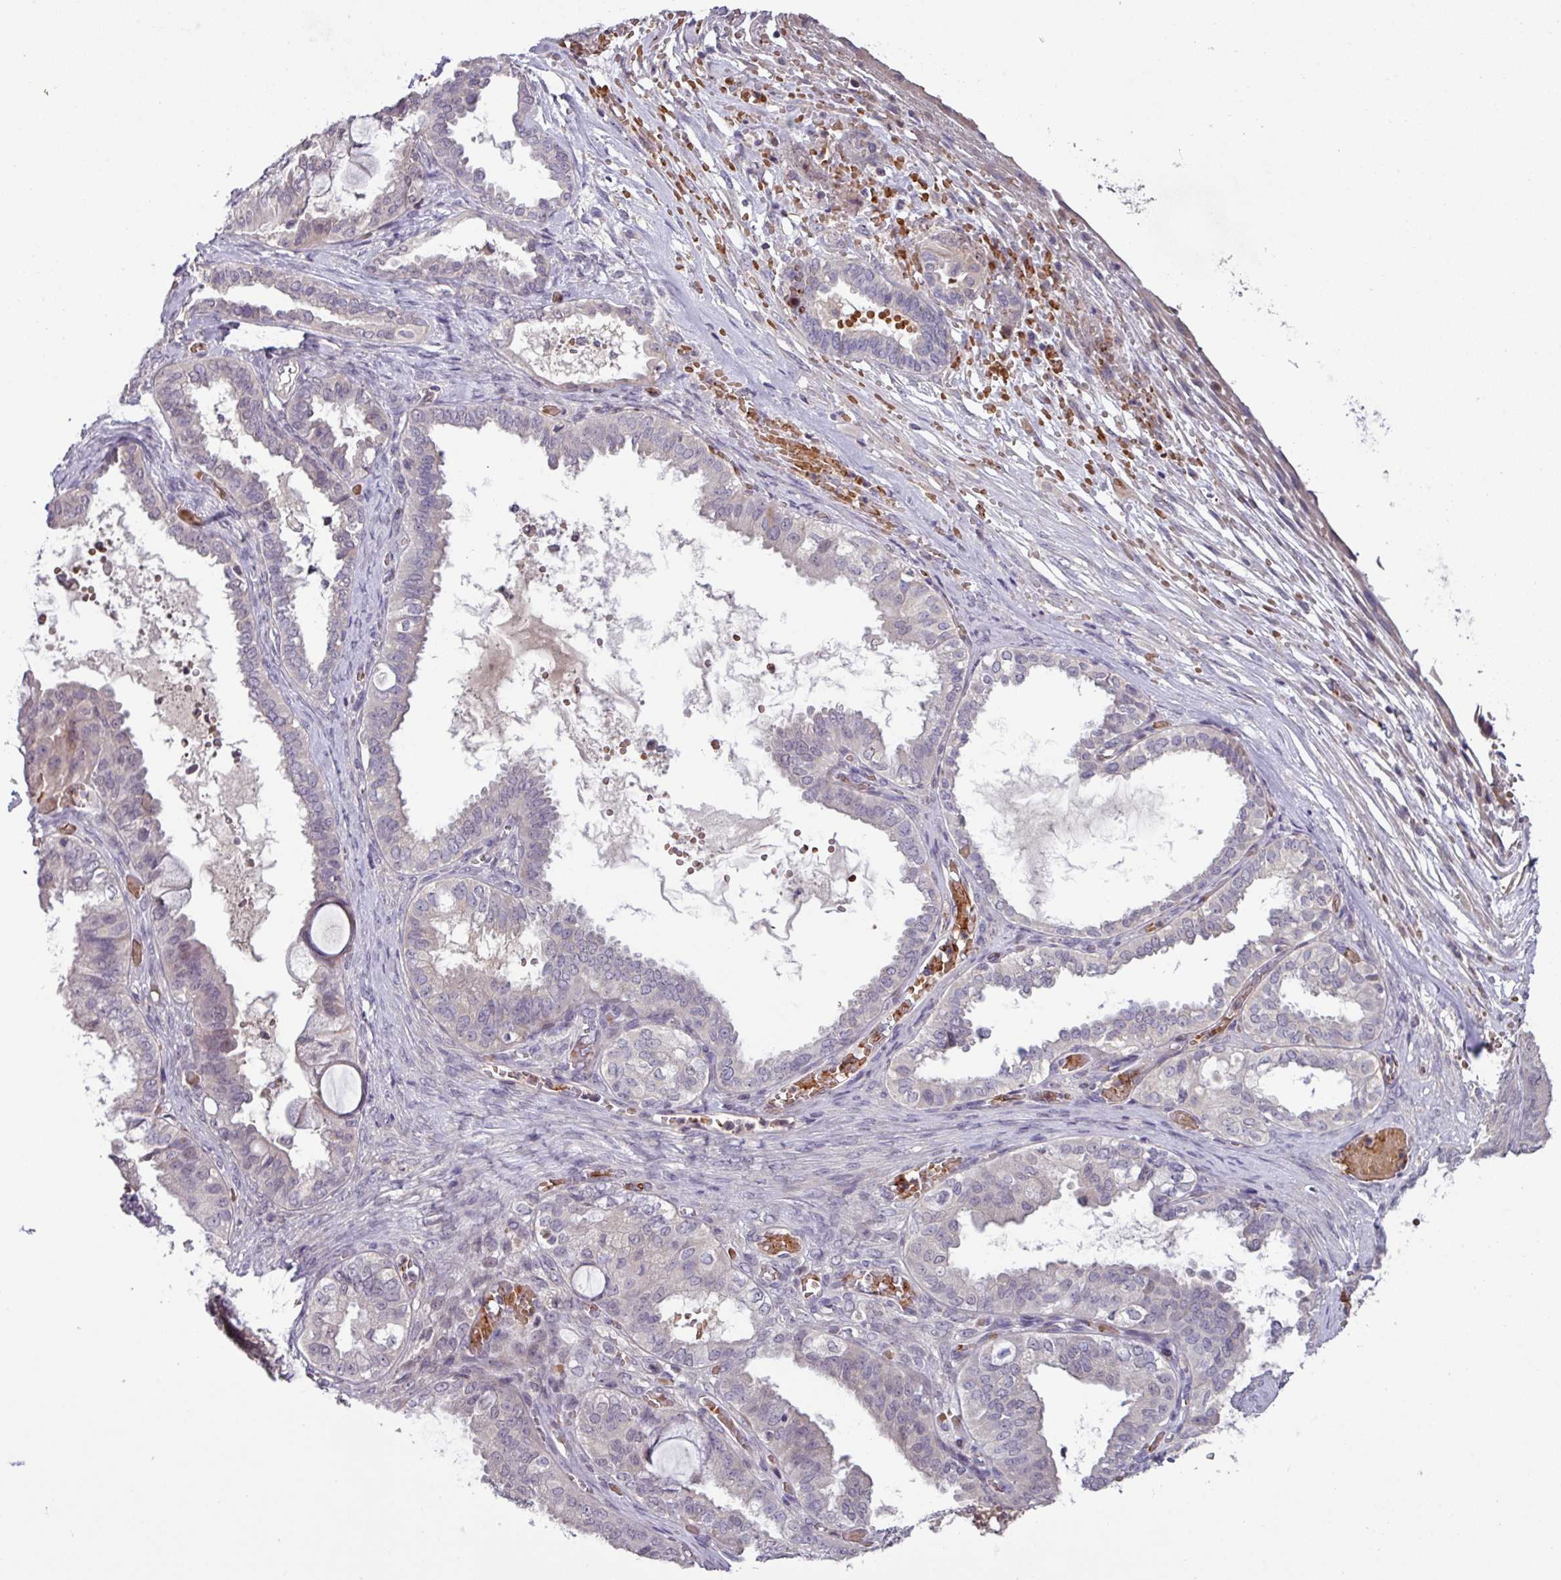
{"staining": {"intensity": "negative", "quantity": "none", "location": "none"}, "tissue": "ovarian cancer", "cell_type": "Tumor cells", "image_type": "cancer", "snomed": [{"axis": "morphology", "description": "Carcinoma, NOS"}, {"axis": "morphology", "description": "Carcinoma, endometroid"}, {"axis": "topography", "description": "Ovary"}], "caption": "The IHC histopathology image has no significant staining in tumor cells of ovarian cancer tissue.", "gene": "SLC5A10", "patient": {"sex": "female", "age": 50}}